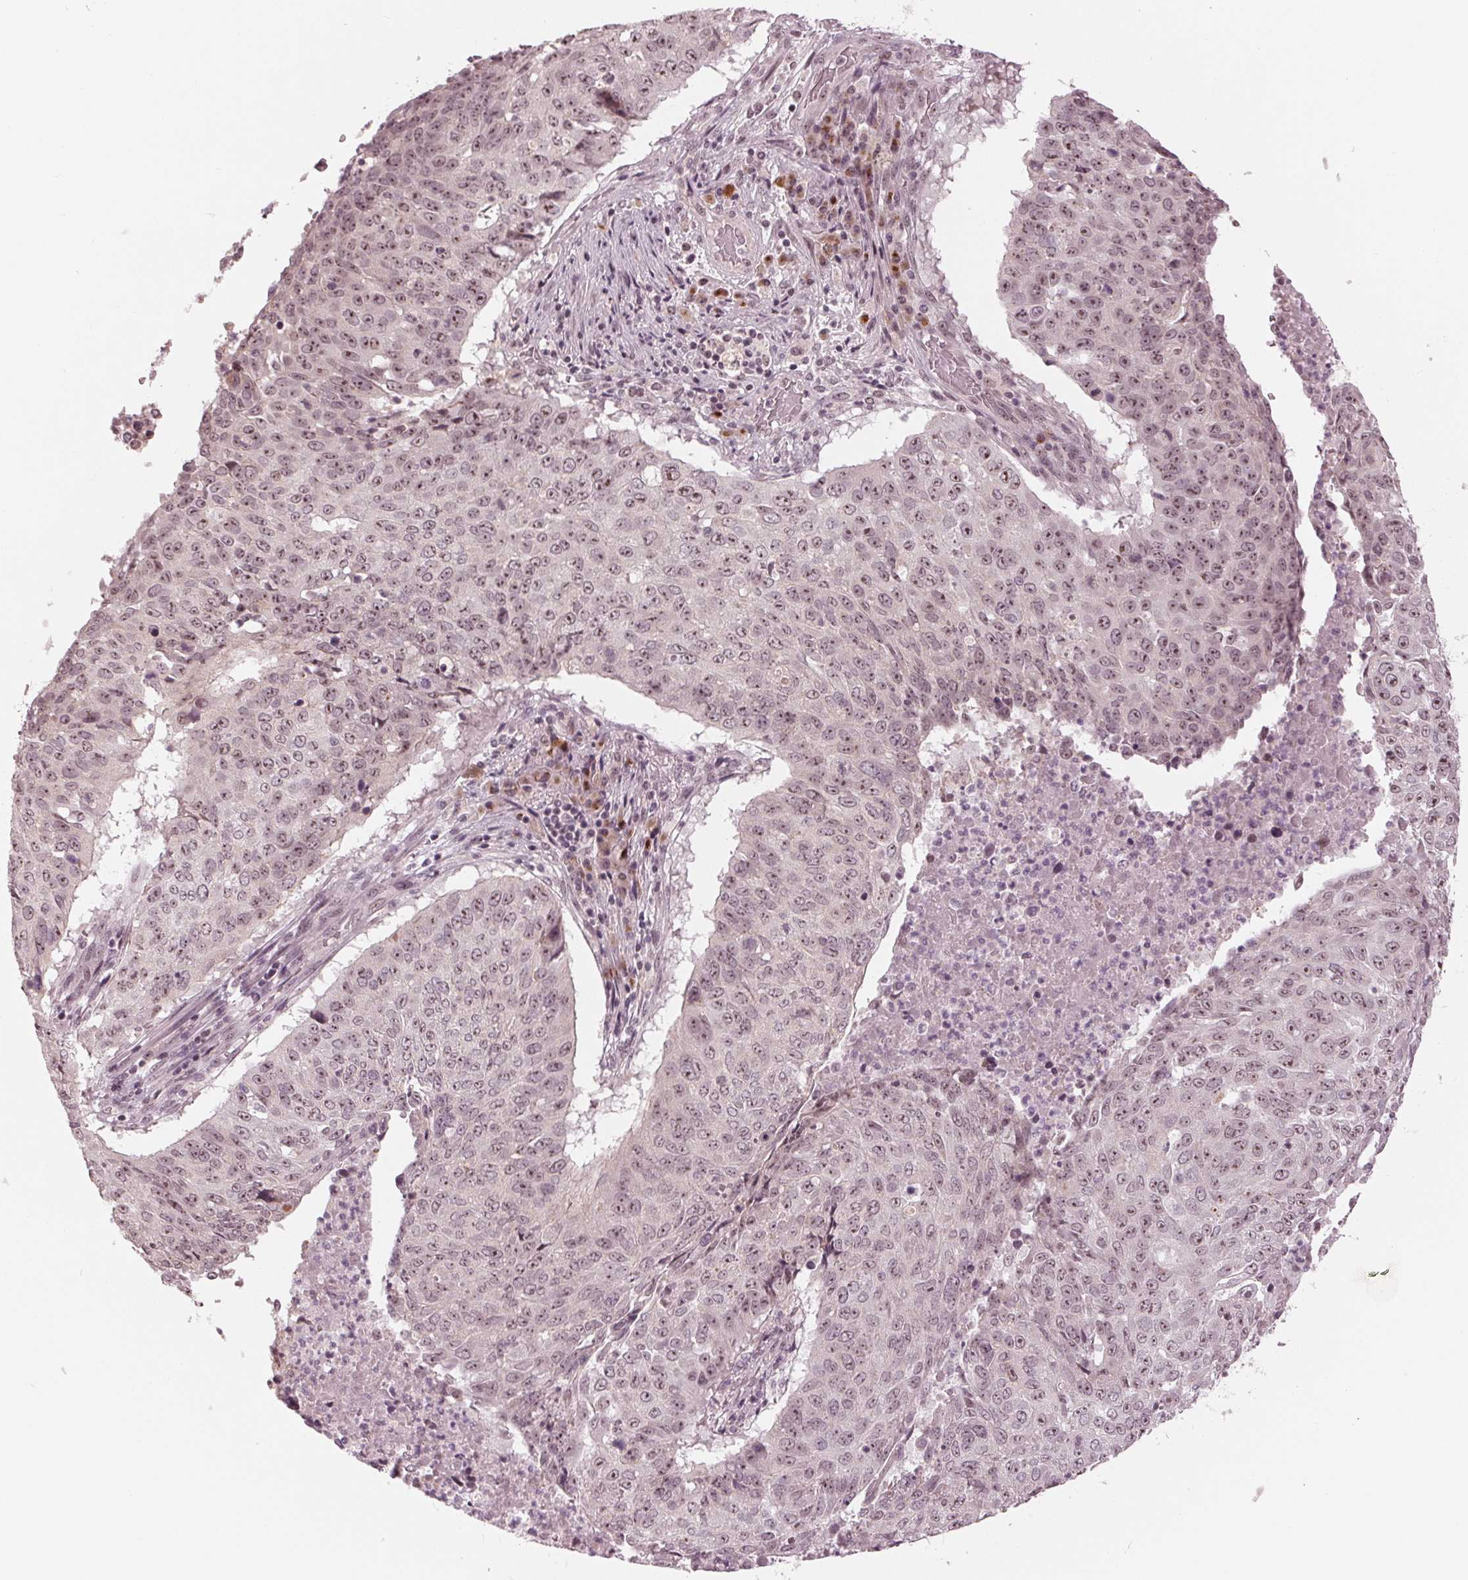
{"staining": {"intensity": "moderate", "quantity": ">75%", "location": "nuclear"}, "tissue": "lung cancer", "cell_type": "Tumor cells", "image_type": "cancer", "snomed": [{"axis": "morphology", "description": "Normal tissue, NOS"}, {"axis": "morphology", "description": "Squamous cell carcinoma, NOS"}, {"axis": "topography", "description": "Bronchus"}, {"axis": "topography", "description": "Lung"}], "caption": "A brown stain labels moderate nuclear staining of a protein in lung squamous cell carcinoma tumor cells.", "gene": "SLX4", "patient": {"sex": "male", "age": 64}}